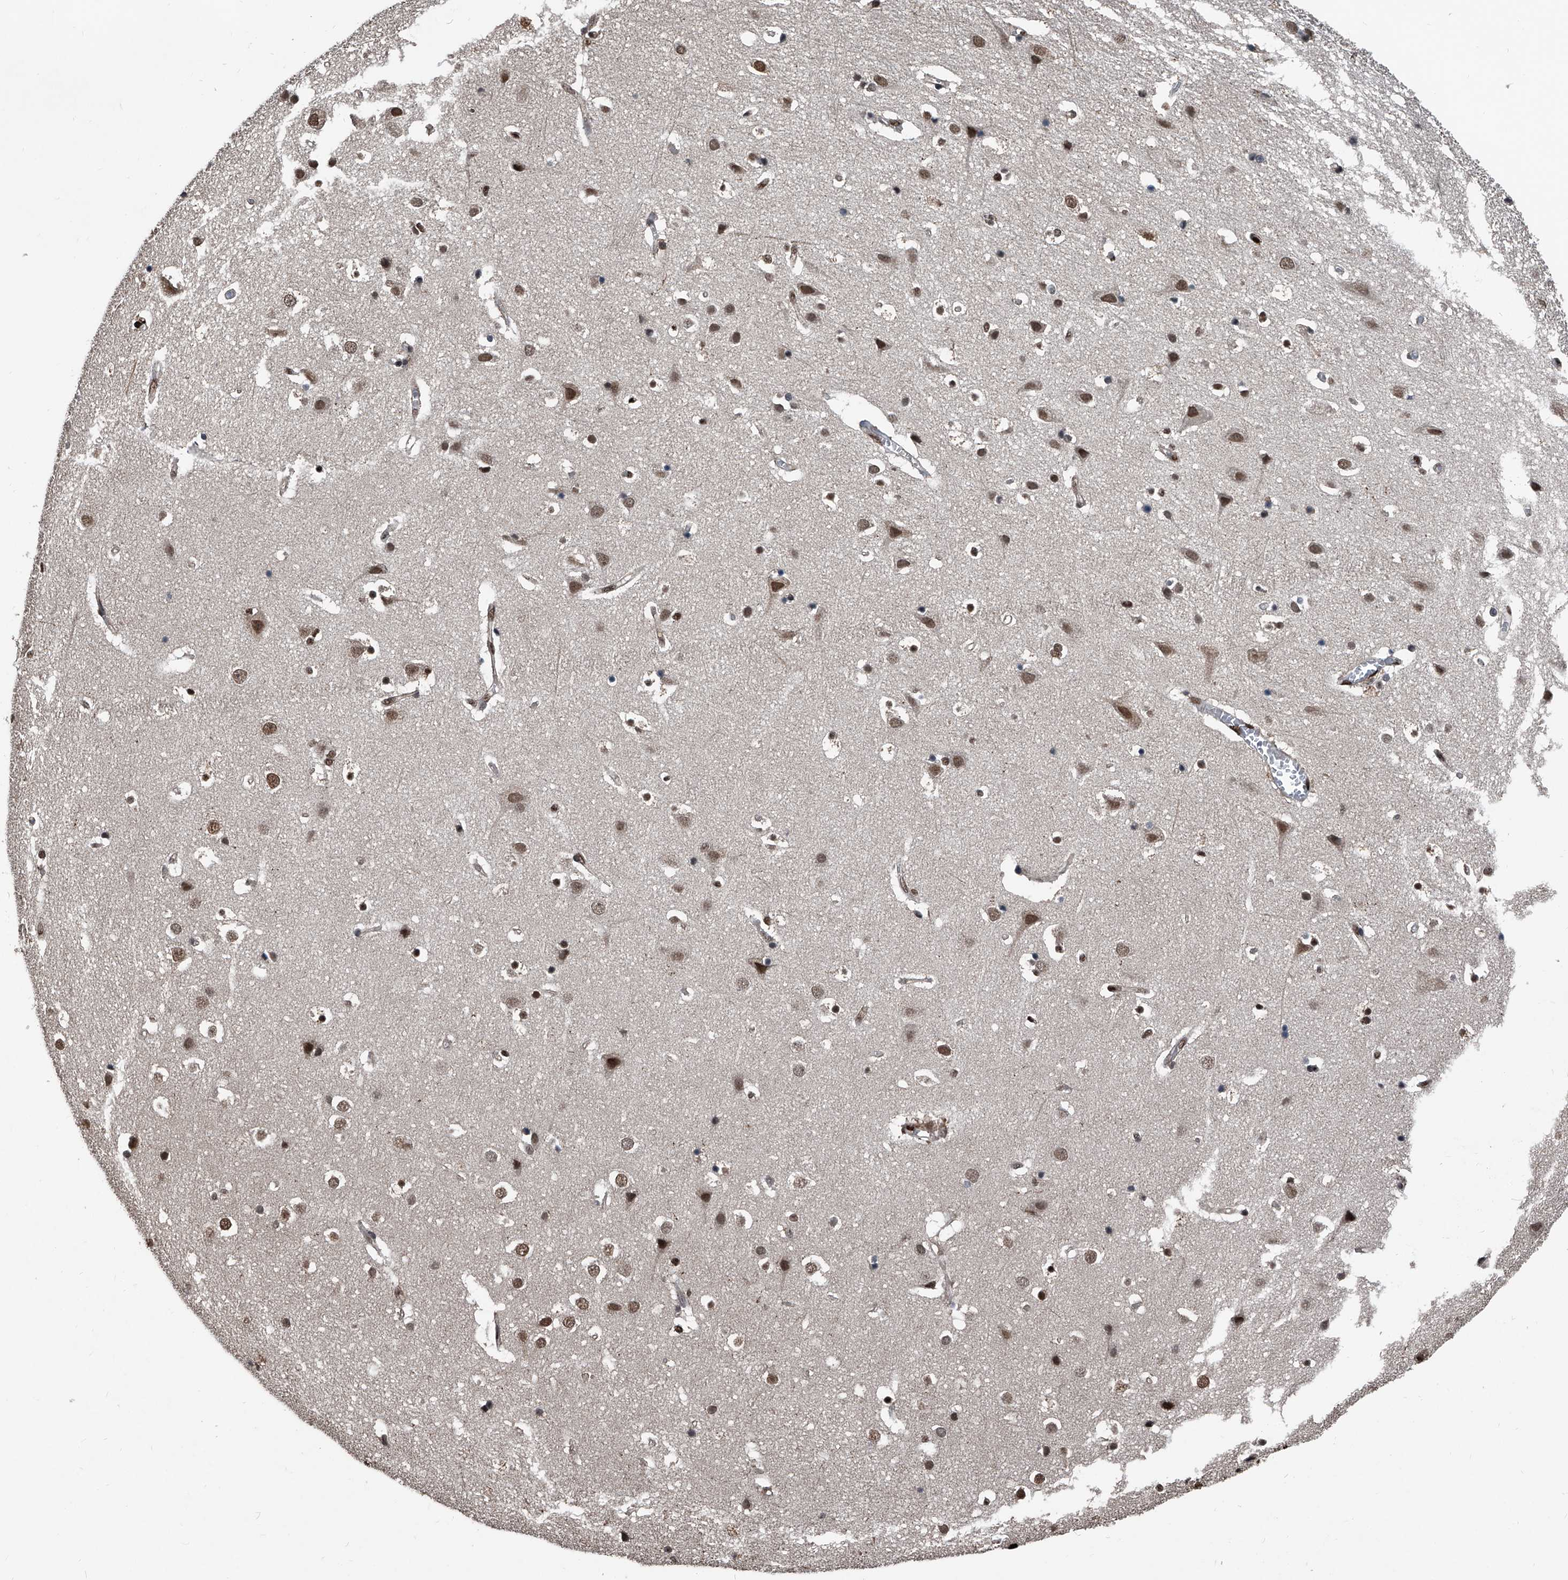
{"staining": {"intensity": "moderate", "quantity": ">75%", "location": "nuclear"}, "tissue": "cerebral cortex", "cell_type": "Endothelial cells", "image_type": "normal", "snomed": [{"axis": "morphology", "description": "Normal tissue, NOS"}, {"axis": "topography", "description": "Cerebral cortex"}], "caption": "DAB immunohistochemical staining of normal human cerebral cortex exhibits moderate nuclear protein positivity in approximately >75% of endothelial cells.", "gene": "FKBP5", "patient": {"sex": "male", "age": 54}}